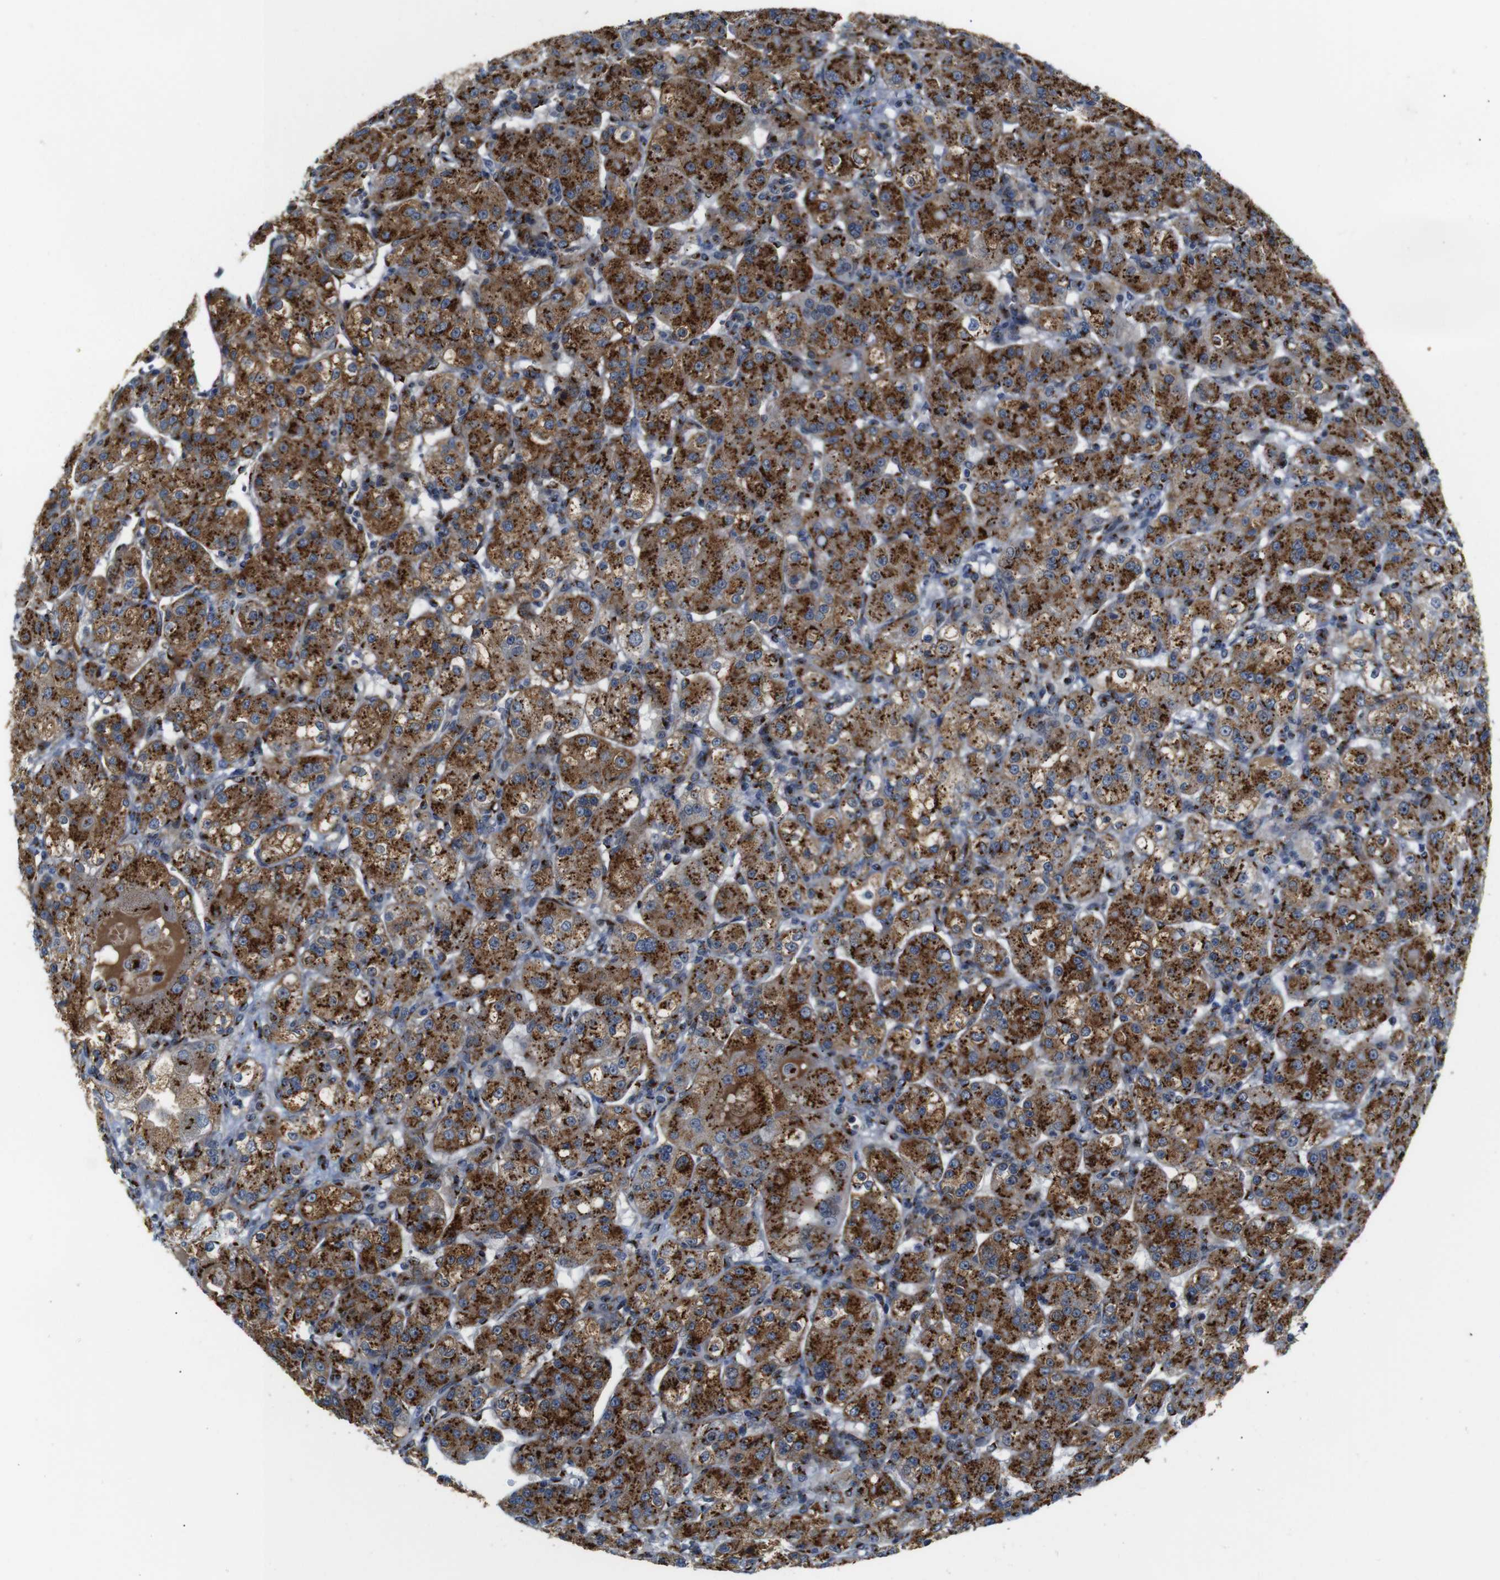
{"staining": {"intensity": "strong", "quantity": ">75%", "location": "cytoplasmic/membranous"}, "tissue": "renal cancer", "cell_type": "Tumor cells", "image_type": "cancer", "snomed": [{"axis": "morphology", "description": "Normal tissue, NOS"}, {"axis": "morphology", "description": "Adenocarcinoma, NOS"}, {"axis": "topography", "description": "Kidney"}], "caption": "A brown stain labels strong cytoplasmic/membranous staining of a protein in renal cancer (adenocarcinoma) tumor cells.", "gene": "TGOLN2", "patient": {"sex": "male", "age": 61}}